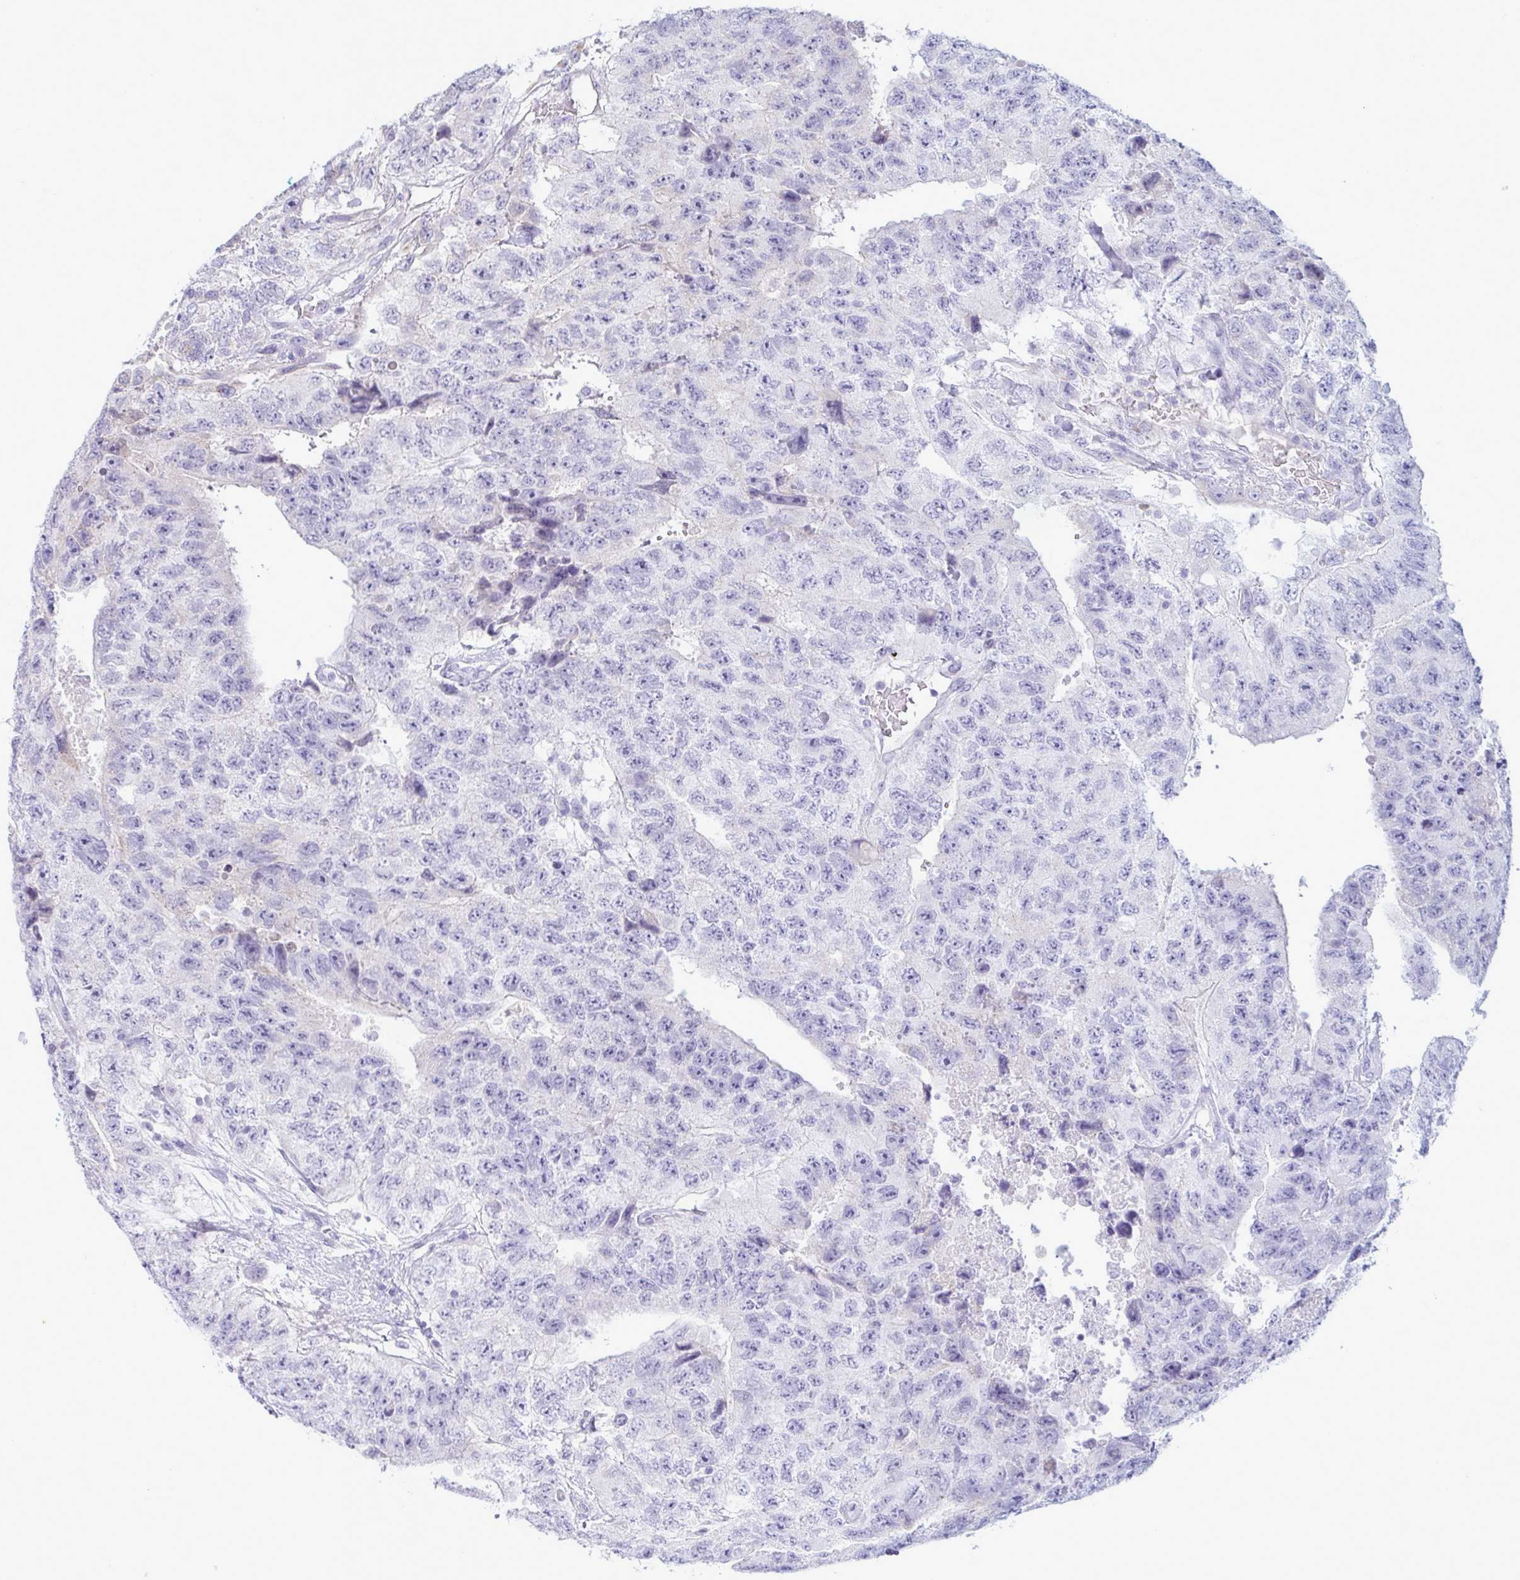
{"staining": {"intensity": "negative", "quantity": "none", "location": "none"}, "tissue": "testis cancer", "cell_type": "Tumor cells", "image_type": "cancer", "snomed": [{"axis": "morphology", "description": "Carcinoma, Embryonal, NOS"}, {"axis": "topography", "description": "Testis"}], "caption": "Immunohistochemistry (IHC) of testis embryonal carcinoma displays no staining in tumor cells.", "gene": "TENT5D", "patient": {"sex": "male", "age": 24}}